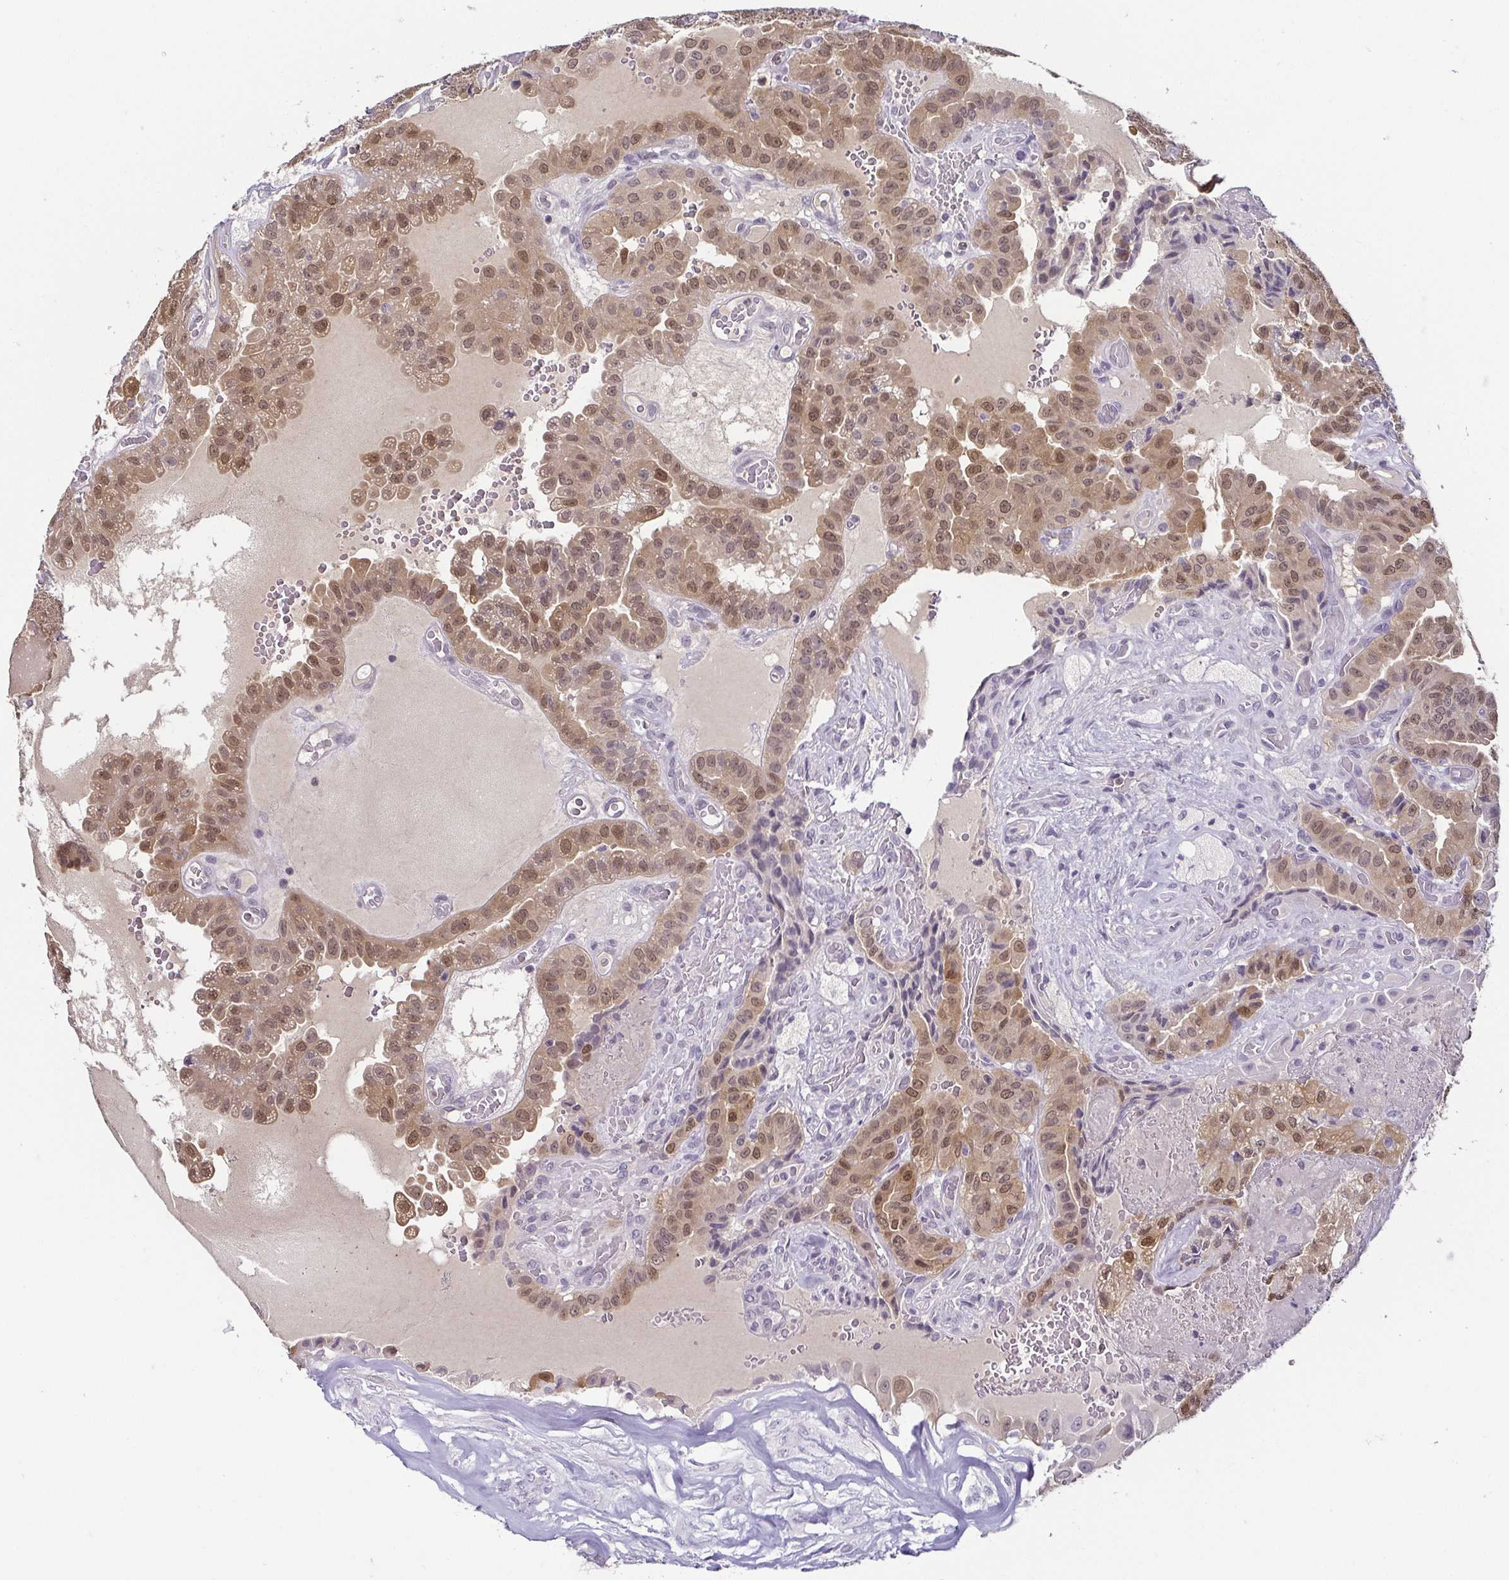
{"staining": {"intensity": "weak", "quantity": ">75%", "location": "cytoplasmic/membranous,nuclear"}, "tissue": "thyroid cancer", "cell_type": "Tumor cells", "image_type": "cancer", "snomed": [{"axis": "morphology", "description": "Papillary adenocarcinoma, NOS"}, {"axis": "morphology", "description": "Papillary adenoma metastatic"}, {"axis": "topography", "description": "Thyroid gland"}], "caption": "A brown stain labels weak cytoplasmic/membranous and nuclear staining of a protein in human thyroid papillary adenoma metastatic tumor cells.", "gene": "HOPX", "patient": {"sex": "male", "age": 87}}